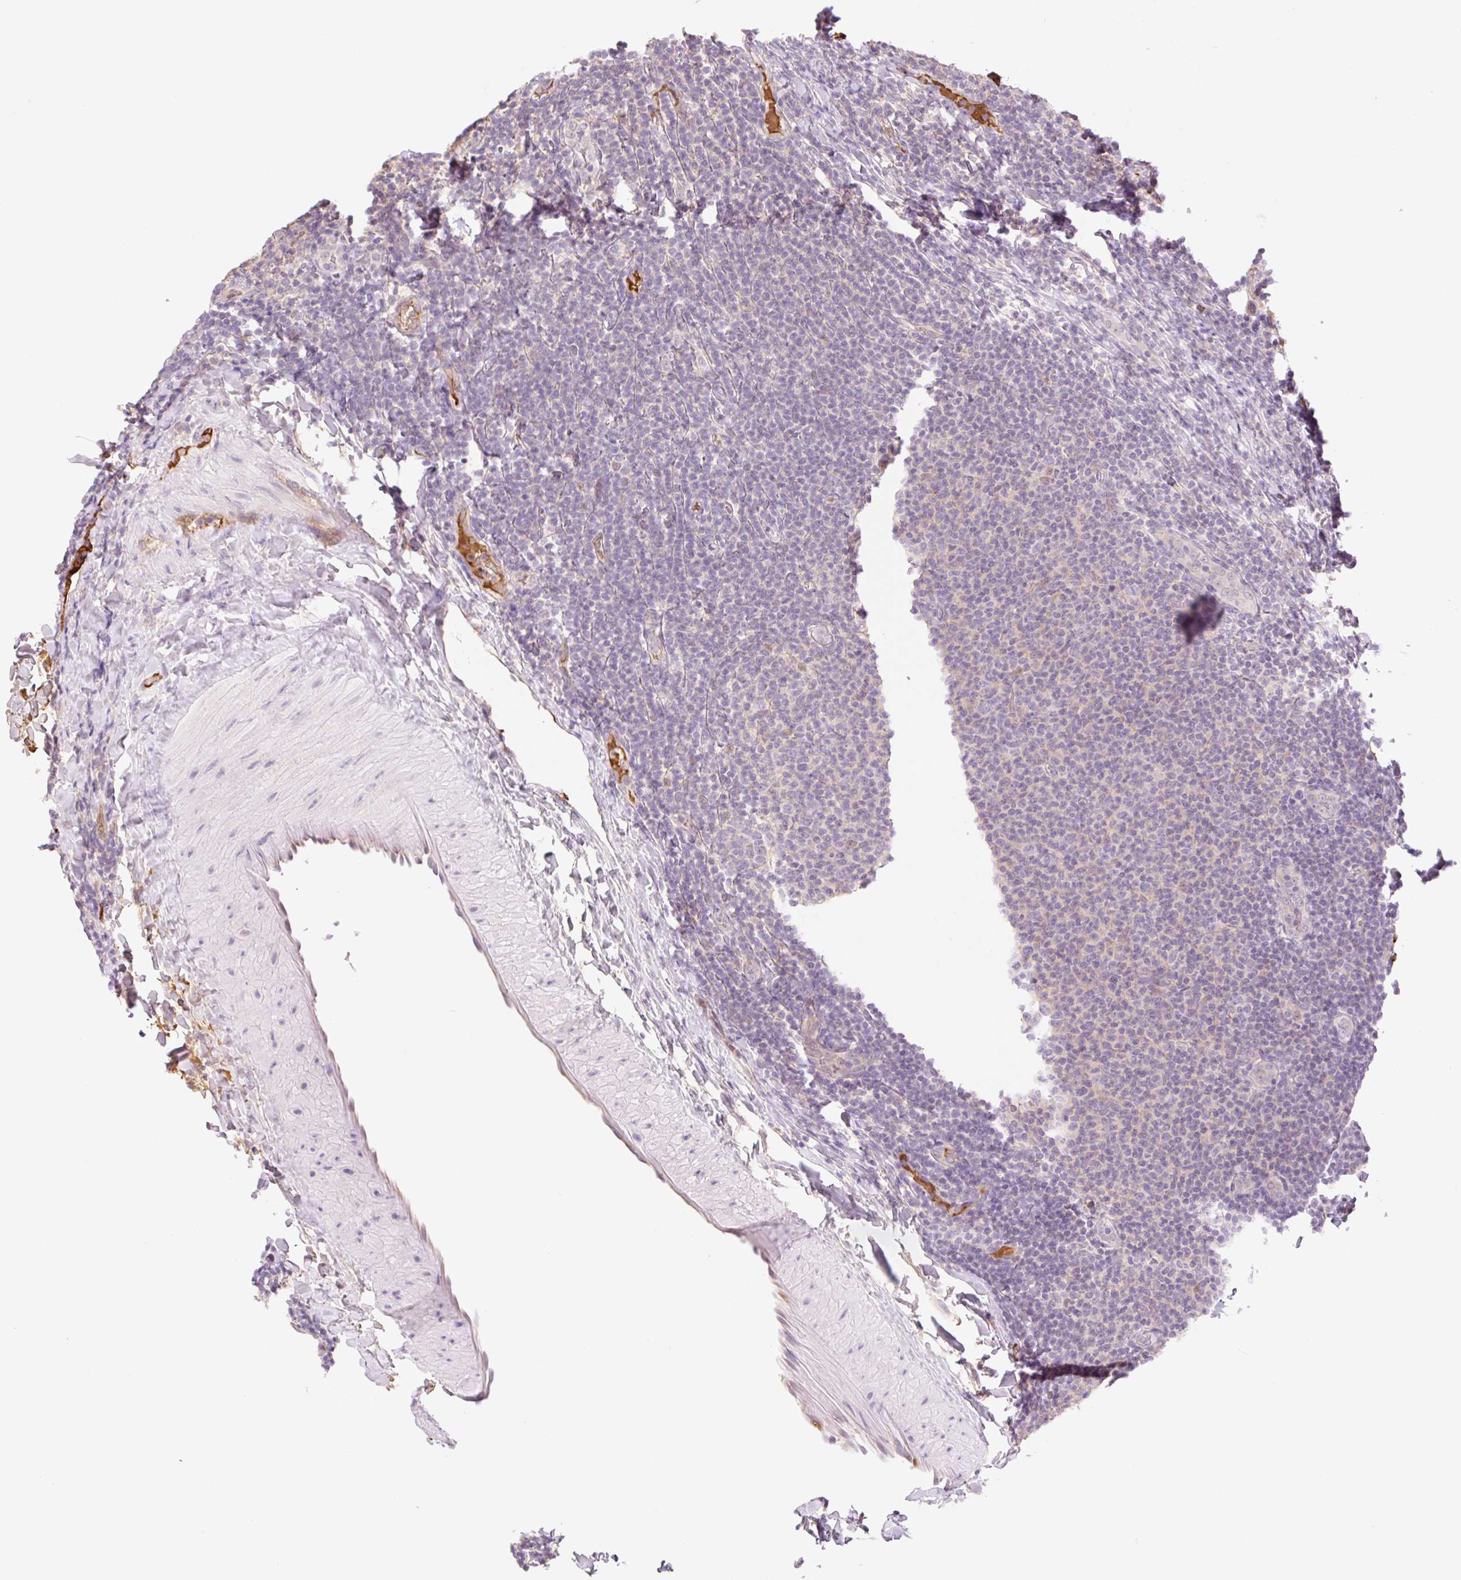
{"staining": {"intensity": "negative", "quantity": "none", "location": "none"}, "tissue": "lymphoma", "cell_type": "Tumor cells", "image_type": "cancer", "snomed": [{"axis": "morphology", "description": "Malignant lymphoma, non-Hodgkin's type, Low grade"}, {"axis": "topography", "description": "Lymph node"}], "caption": "High magnification brightfield microscopy of lymphoma stained with DAB (3,3'-diaminobenzidine) (brown) and counterstained with hematoxylin (blue): tumor cells show no significant positivity.", "gene": "HEBP1", "patient": {"sex": "male", "age": 66}}